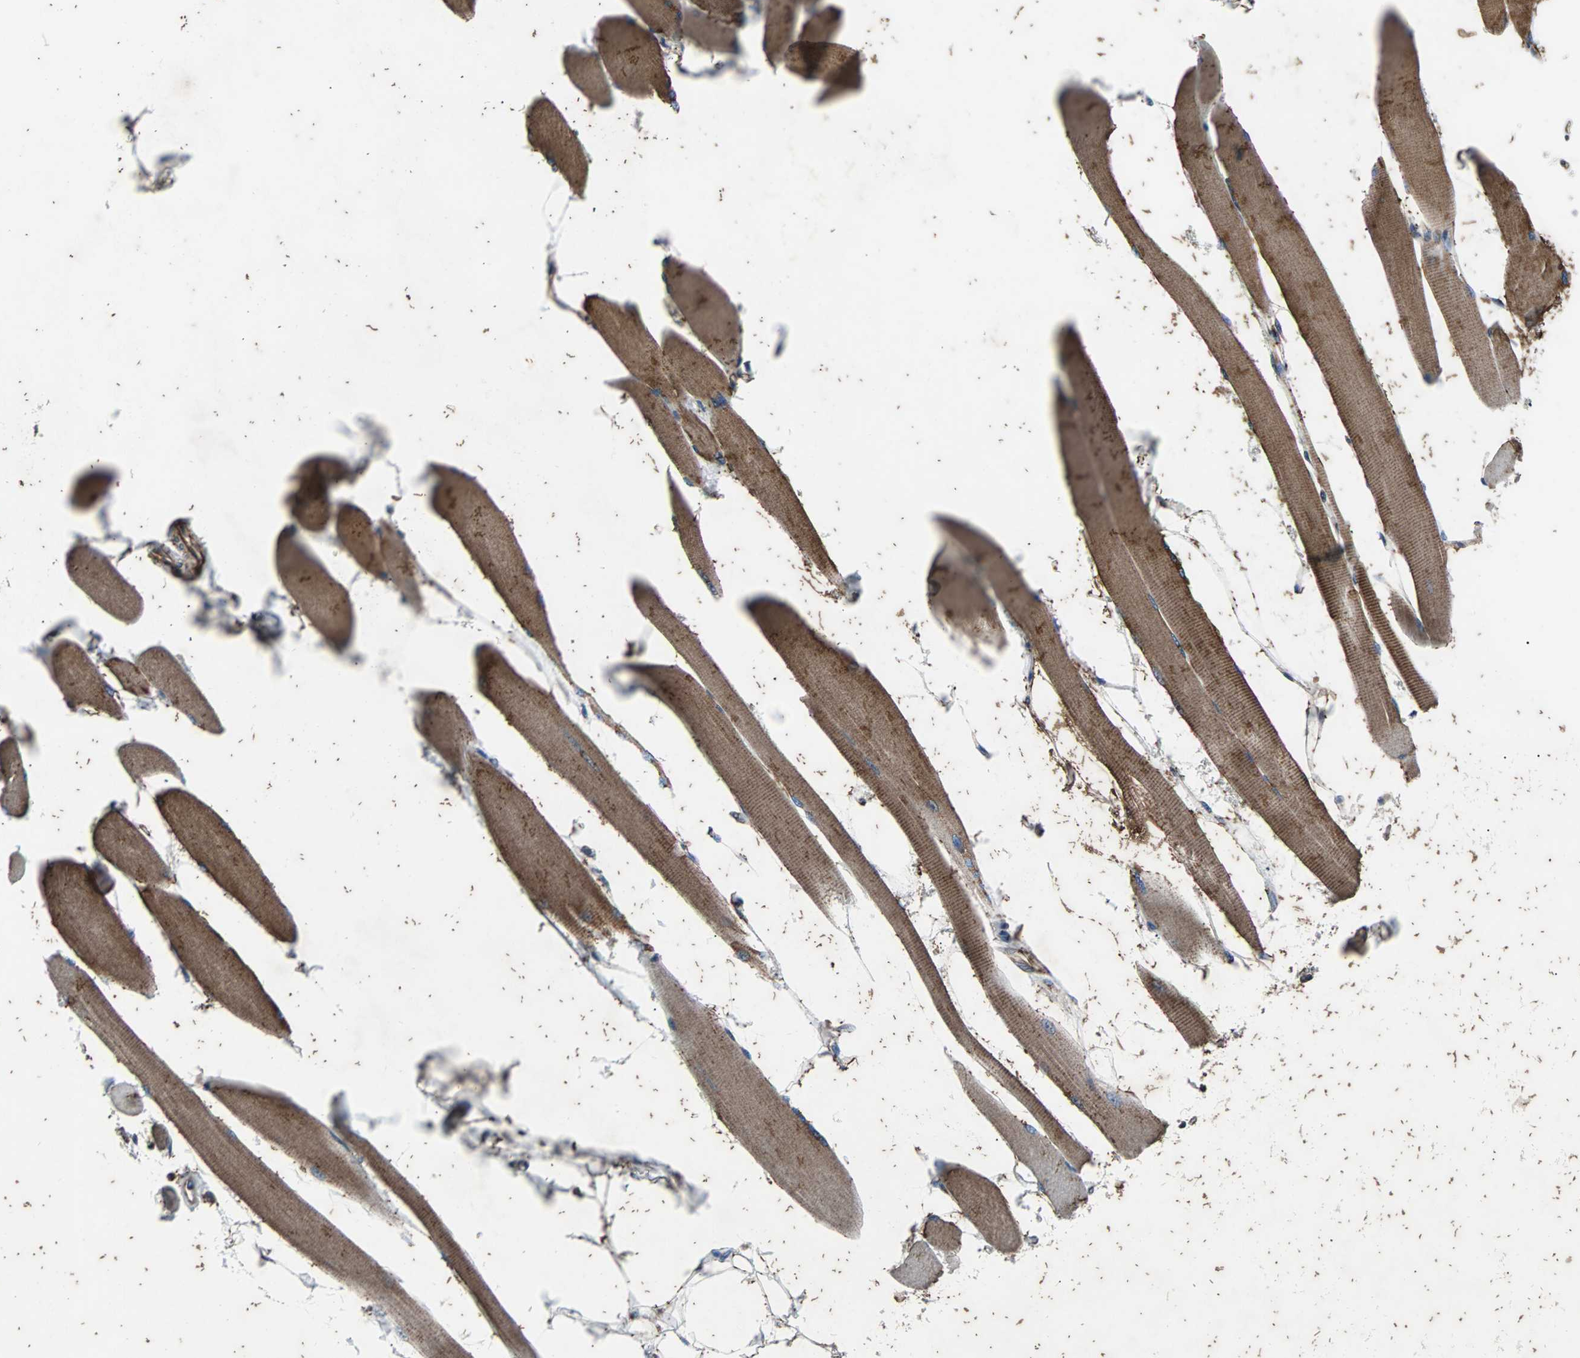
{"staining": {"intensity": "moderate", "quantity": "25%-75%", "location": "cytoplasmic/membranous"}, "tissue": "skeletal muscle", "cell_type": "Myocytes", "image_type": "normal", "snomed": [{"axis": "morphology", "description": "Normal tissue, NOS"}, {"axis": "topography", "description": "Skeletal muscle"}, {"axis": "topography", "description": "Peripheral nerve tissue"}], "caption": "Protein staining demonstrates moderate cytoplasmic/membranous staining in approximately 25%-75% of myocytes in unremarkable skeletal muscle. The staining is performed using DAB brown chromogen to label protein expression. The nuclei are counter-stained blue using hematoxylin.", "gene": "ACTR3", "patient": {"sex": "female", "age": 84}}